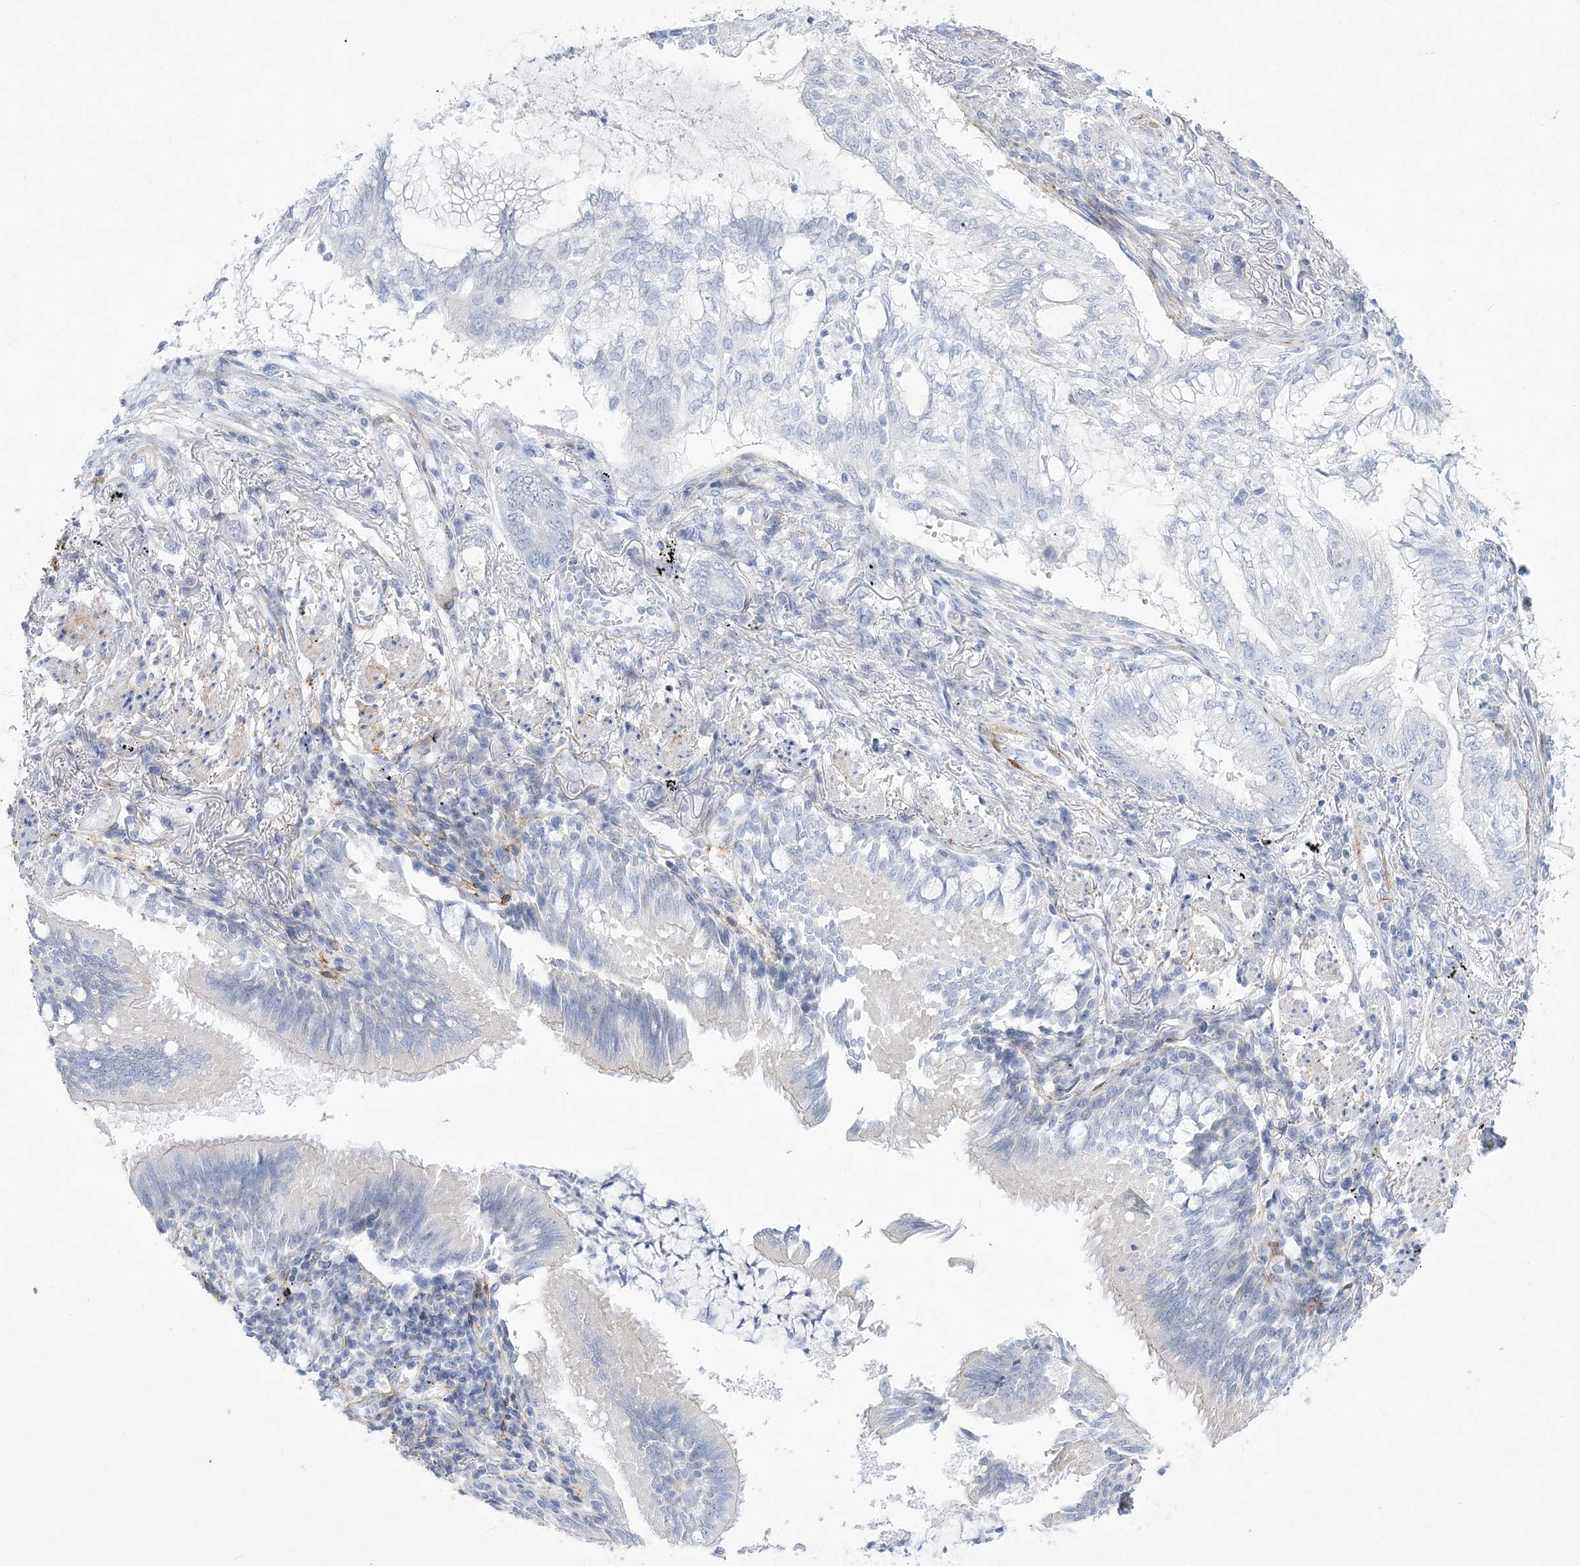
{"staining": {"intensity": "negative", "quantity": "none", "location": "none"}, "tissue": "lung cancer", "cell_type": "Tumor cells", "image_type": "cancer", "snomed": [{"axis": "morphology", "description": "Adenocarcinoma, NOS"}, {"axis": "topography", "description": "Lung"}], "caption": "DAB (3,3'-diaminobenzidine) immunohistochemical staining of adenocarcinoma (lung) displays no significant positivity in tumor cells.", "gene": "WDR27", "patient": {"sex": "female", "age": 70}}